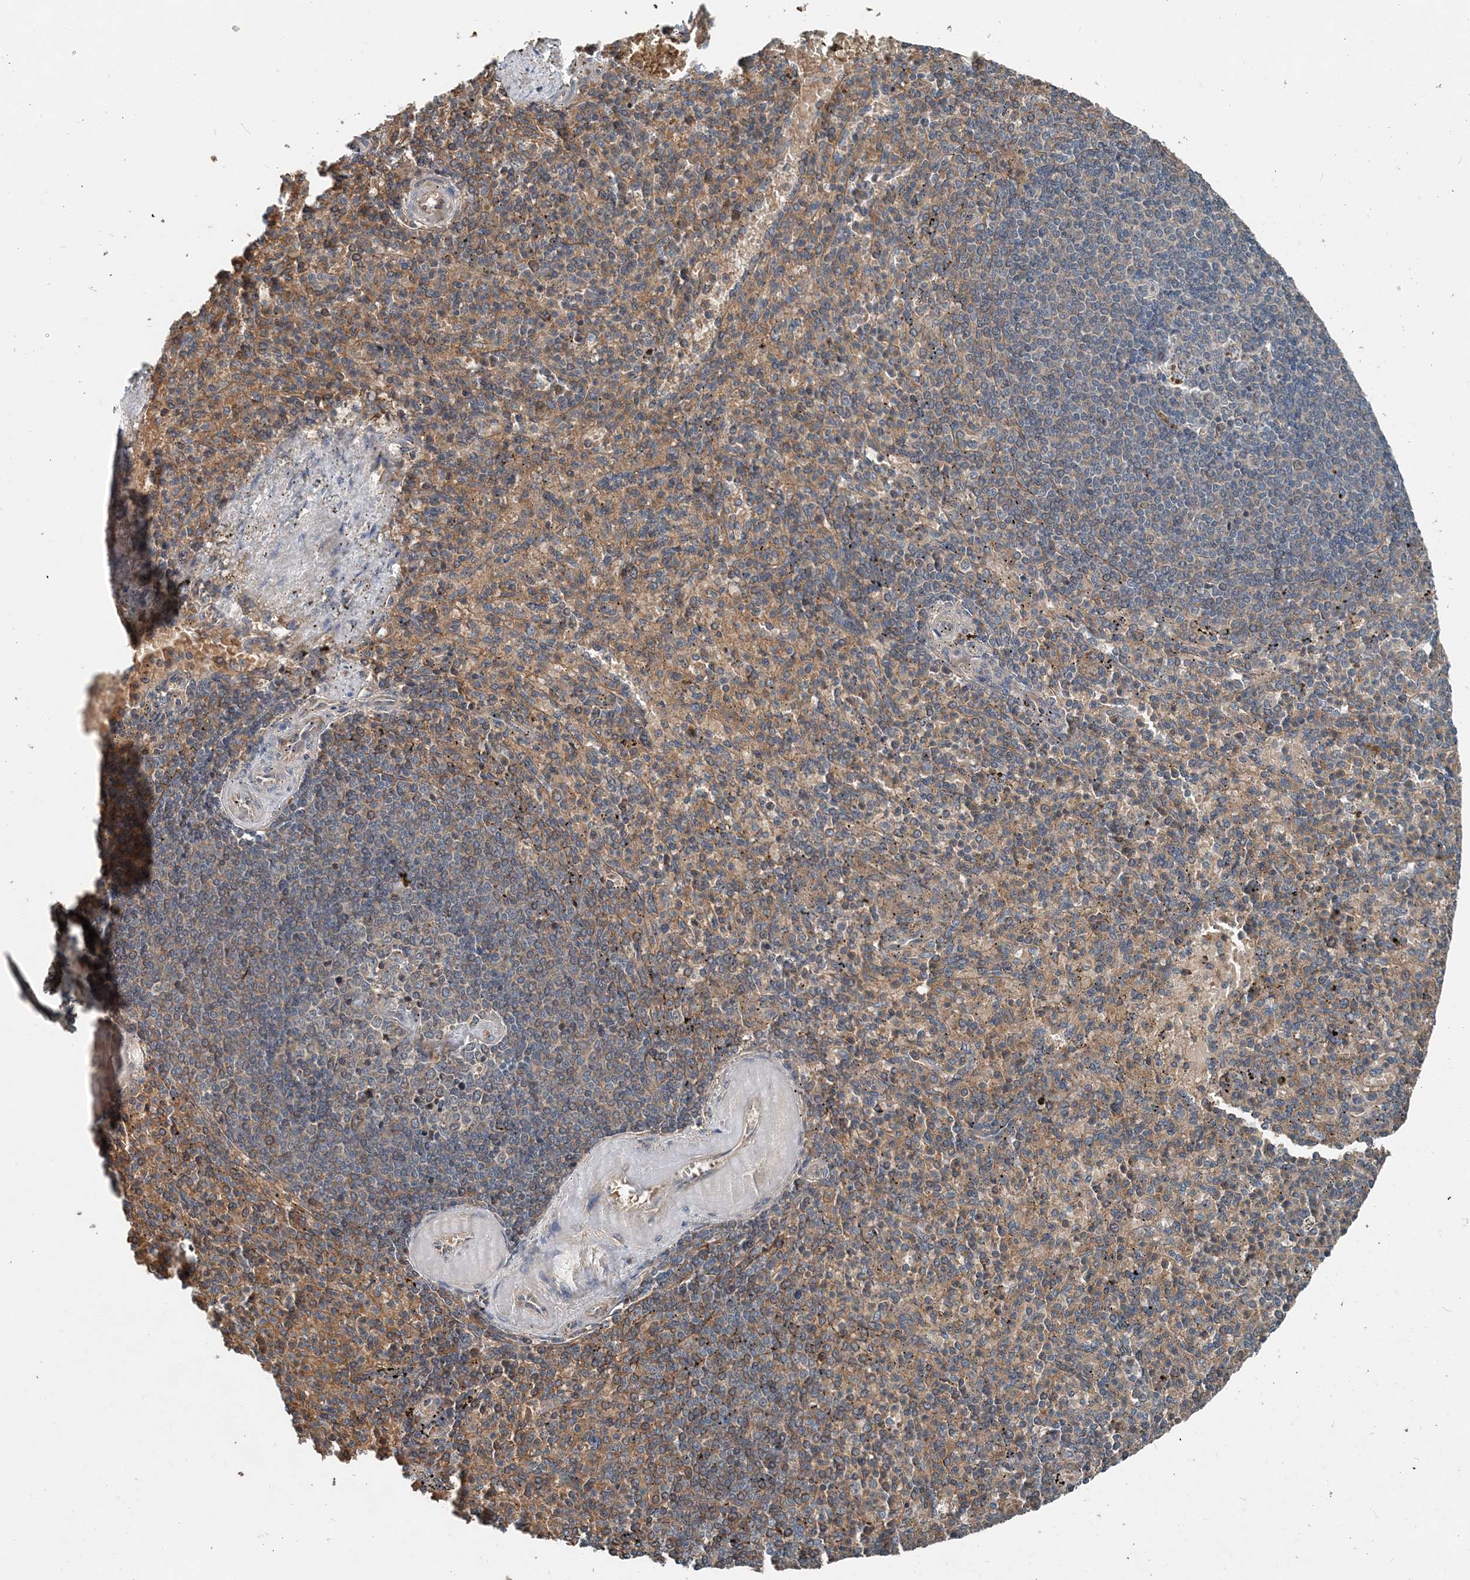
{"staining": {"intensity": "weak", "quantity": "25%-75%", "location": "cytoplasmic/membranous"}, "tissue": "spleen", "cell_type": "Cells in red pulp", "image_type": "normal", "snomed": [{"axis": "morphology", "description": "Normal tissue, NOS"}, {"axis": "topography", "description": "Spleen"}], "caption": "This is an image of immunohistochemistry (IHC) staining of unremarkable spleen, which shows weak staining in the cytoplasmic/membranous of cells in red pulp.", "gene": "SMPD3", "patient": {"sex": "female", "age": 74}}